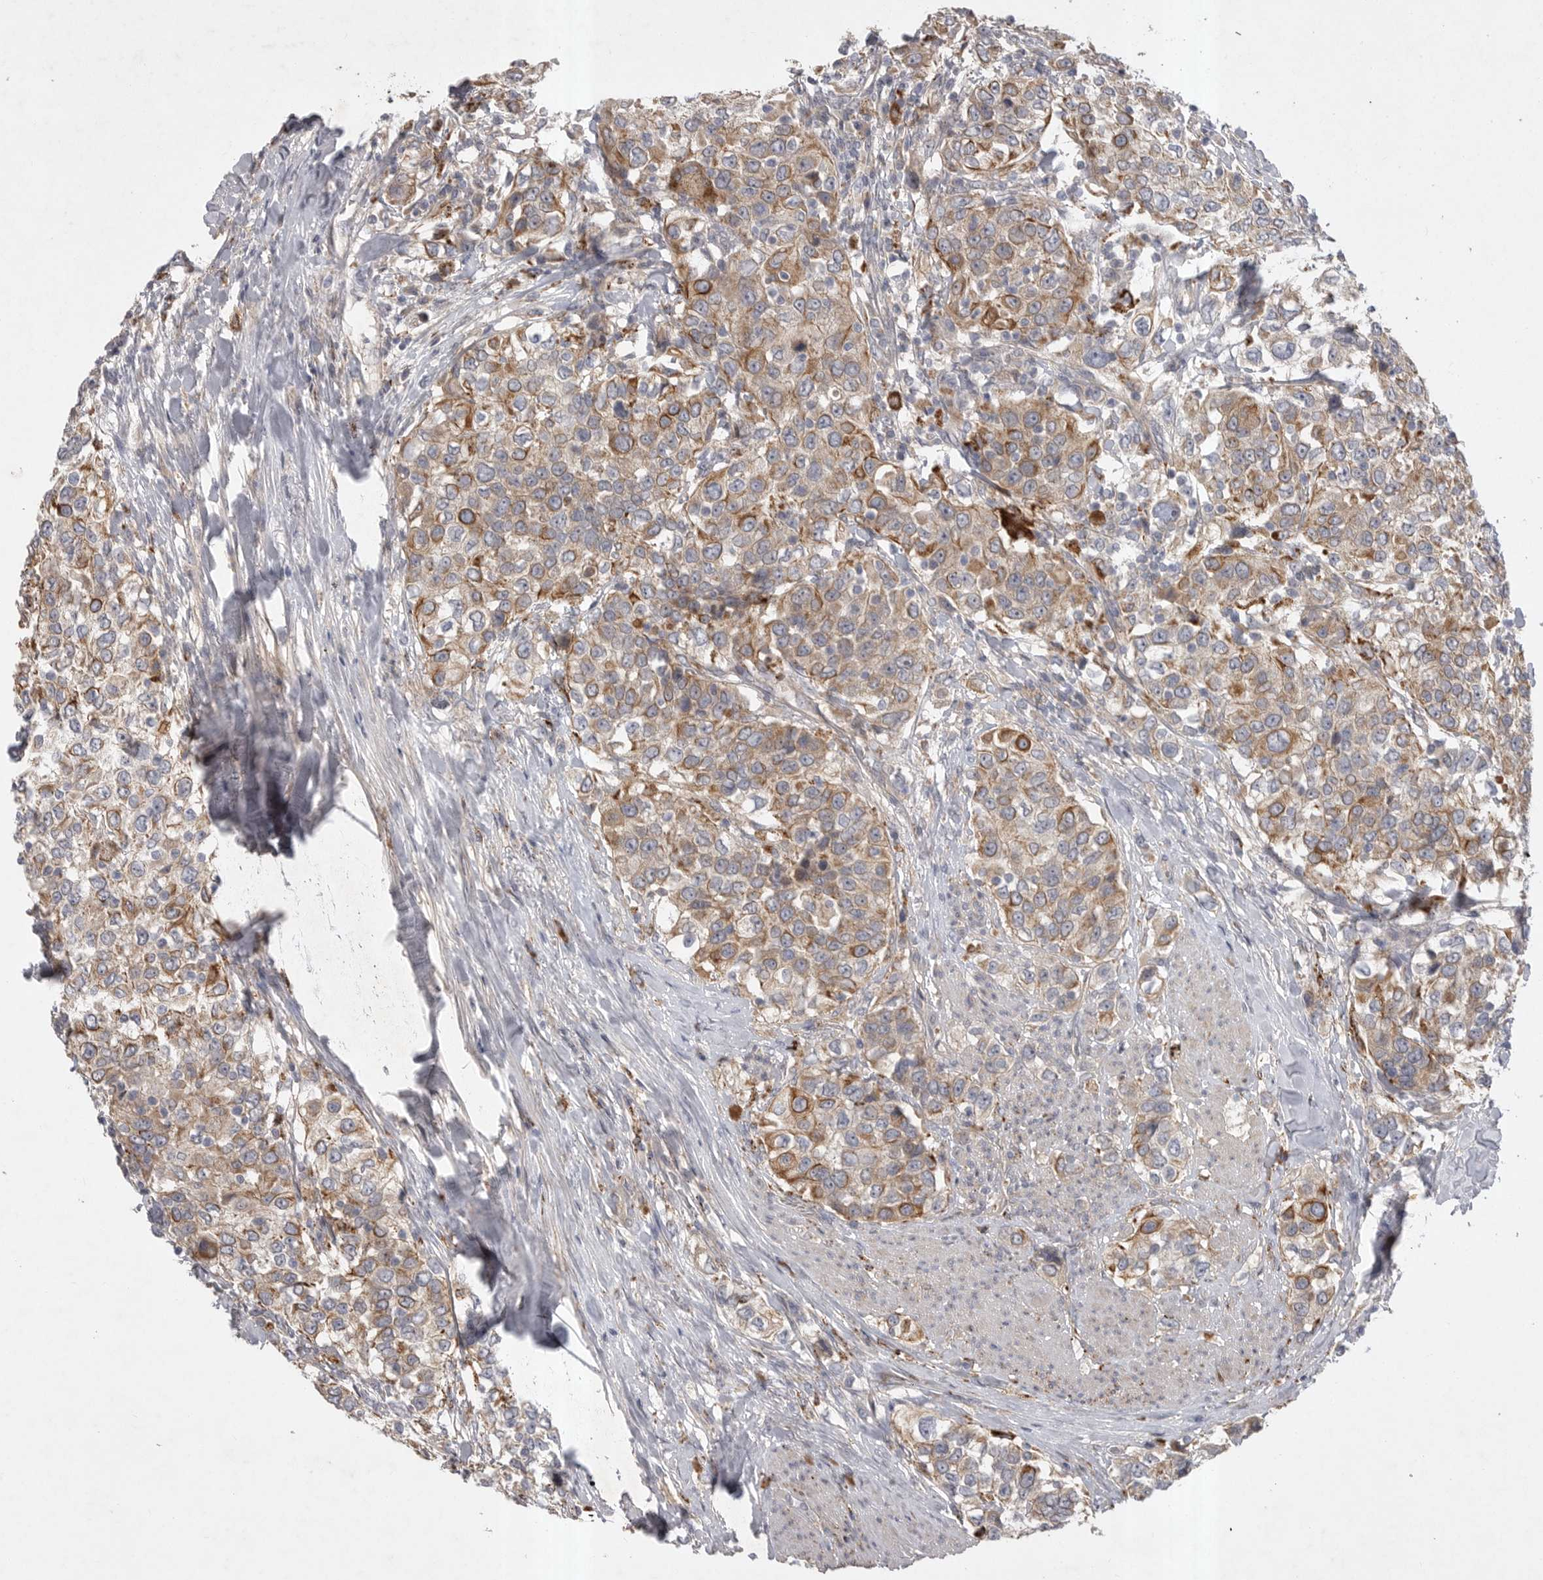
{"staining": {"intensity": "moderate", "quantity": "25%-75%", "location": "cytoplasmic/membranous"}, "tissue": "urothelial cancer", "cell_type": "Tumor cells", "image_type": "cancer", "snomed": [{"axis": "morphology", "description": "Urothelial carcinoma, High grade"}, {"axis": "topography", "description": "Urinary bladder"}], "caption": "Moderate cytoplasmic/membranous protein positivity is present in about 25%-75% of tumor cells in urothelial cancer. (DAB (3,3'-diaminobenzidine) = brown stain, brightfield microscopy at high magnification).", "gene": "DHDDS", "patient": {"sex": "female", "age": 80}}